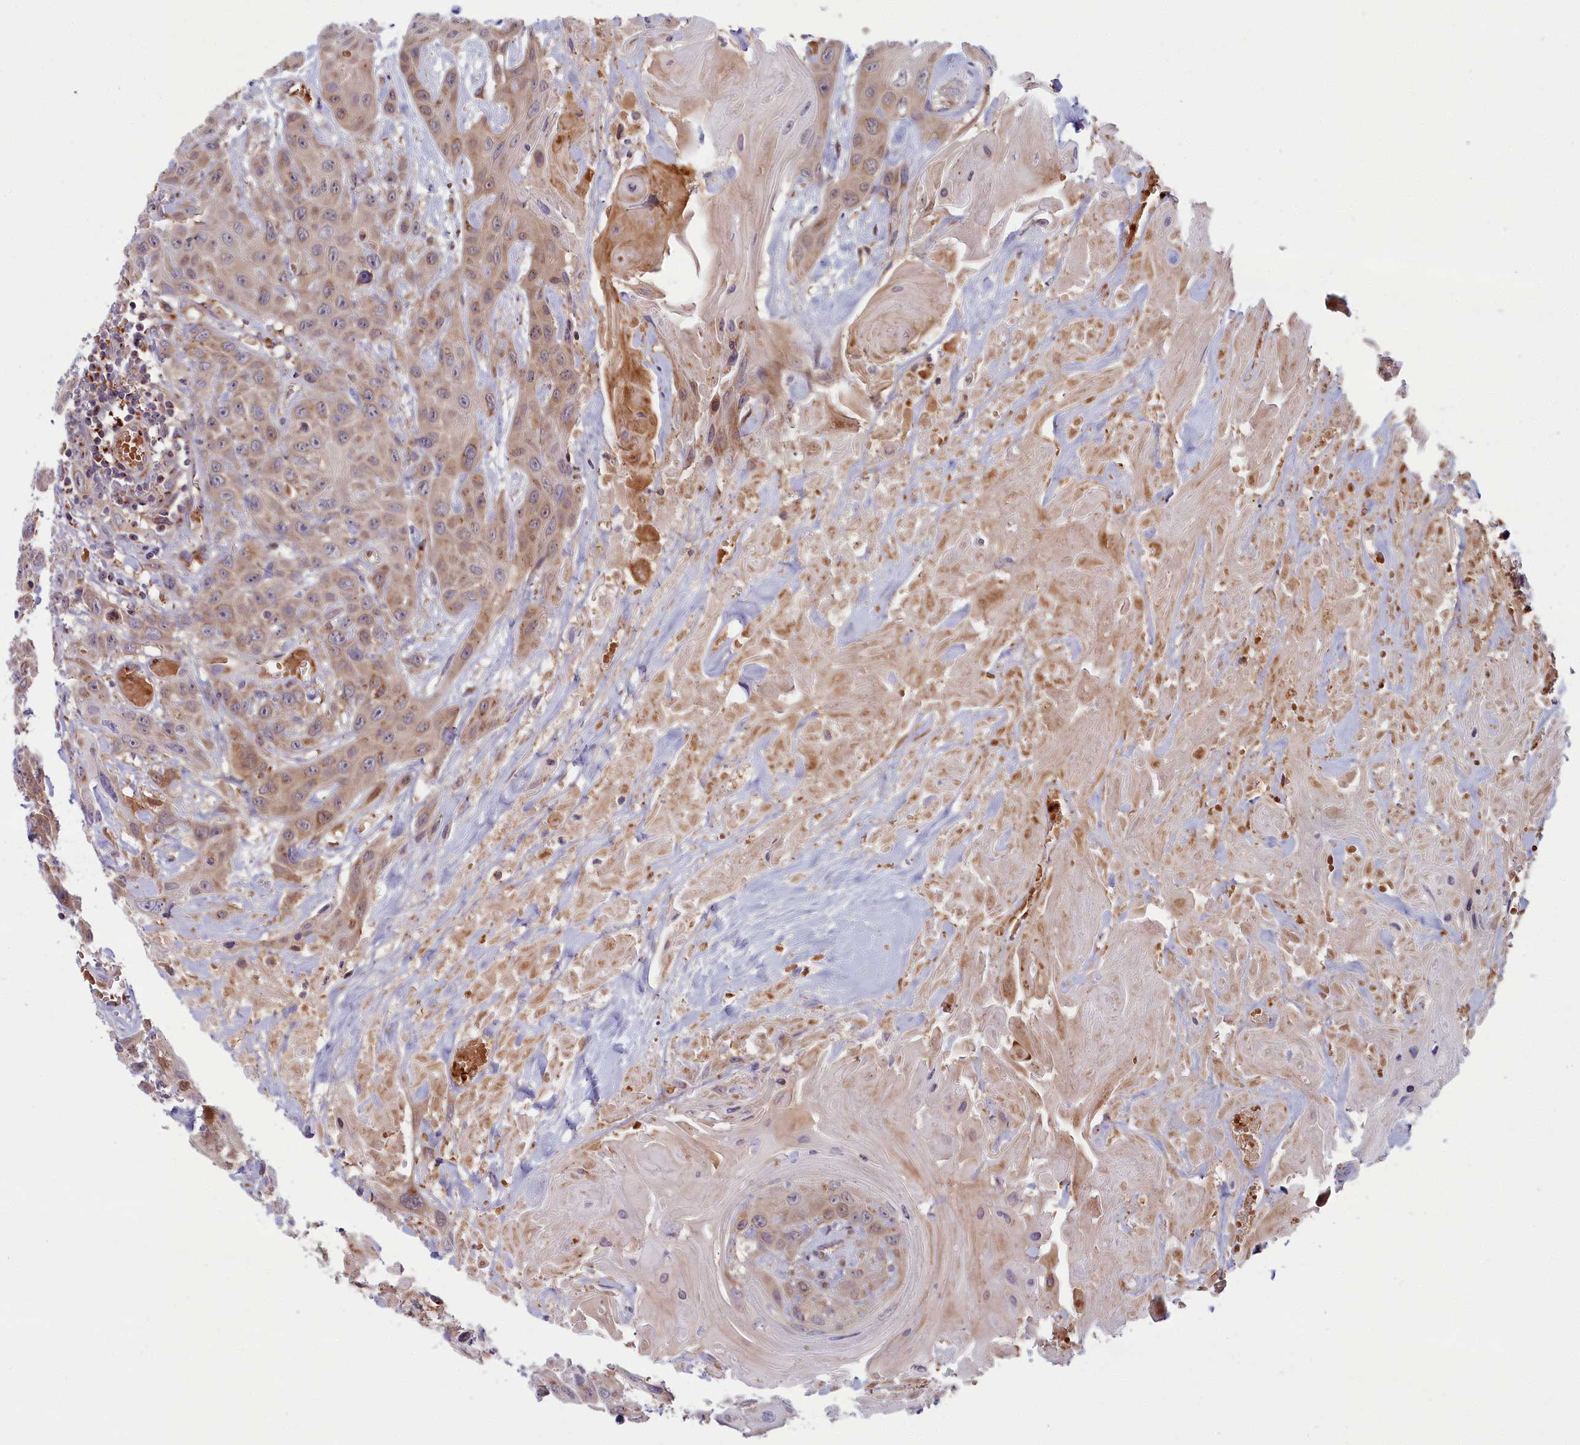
{"staining": {"intensity": "weak", "quantity": "25%-75%", "location": "cytoplasmic/membranous"}, "tissue": "head and neck cancer", "cell_type": "Tumor cells", "image_type": "cancer", "snomed": [{"axis": "morphology", "description": "Squamous cell carcinoma, NOS"}, {"axis": "topography", "description": "Head-Neck"}], "caption": "Tumor cells show low levels of weak cytoplasmic/membranous positivity in approximately 25%-75% of cells in head and neck cancer. The protein is stained brown, and the nuclei are stained in blue (DAB IHC with brightfield microscopy, high magnification).", "gene": "BLVRB", "patient": {"sex": "male", "age": 81}}